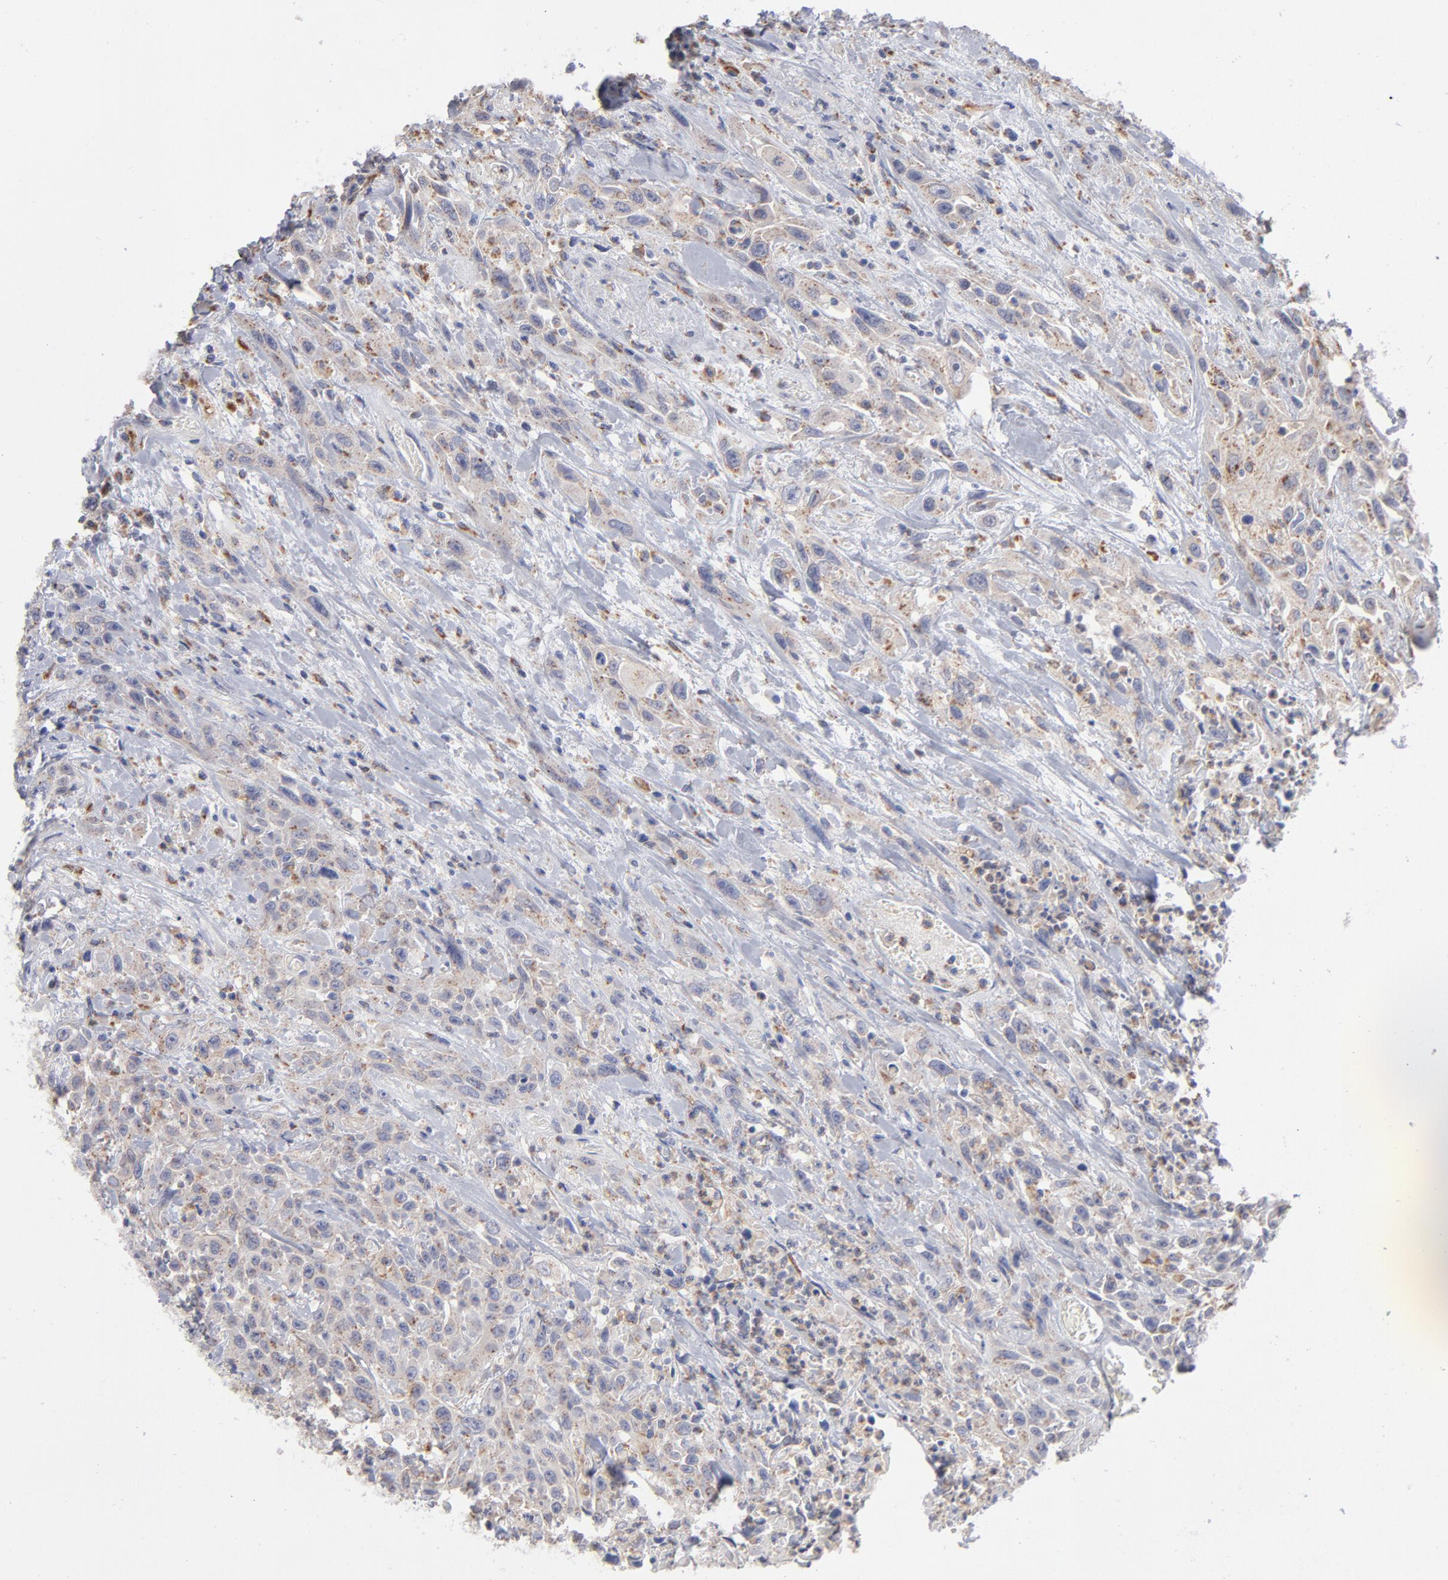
{"staining": {"intensity": "weak", "quantity": "25%-75%", "location": "cytoplasmic/membranous"}, "tissue": "urothelial cancer", "cell_type": "Tumor cells", "image_type": "cancer", "snomed": [{"axis": "morphology", "description": "Urothelial carcinoma, High grade"}, {"axis": "topography", "description": "Urinary bladder"}], "caption": "Approximately 25%-75% of tumor cells in high-grade urothelial carcinoma display weak cytoplasmic/membranous protein staining as visualized by brown immunohistochemical staining.", "gene": "RRAGB", "patient": {"sex": "female", "age": 84}}